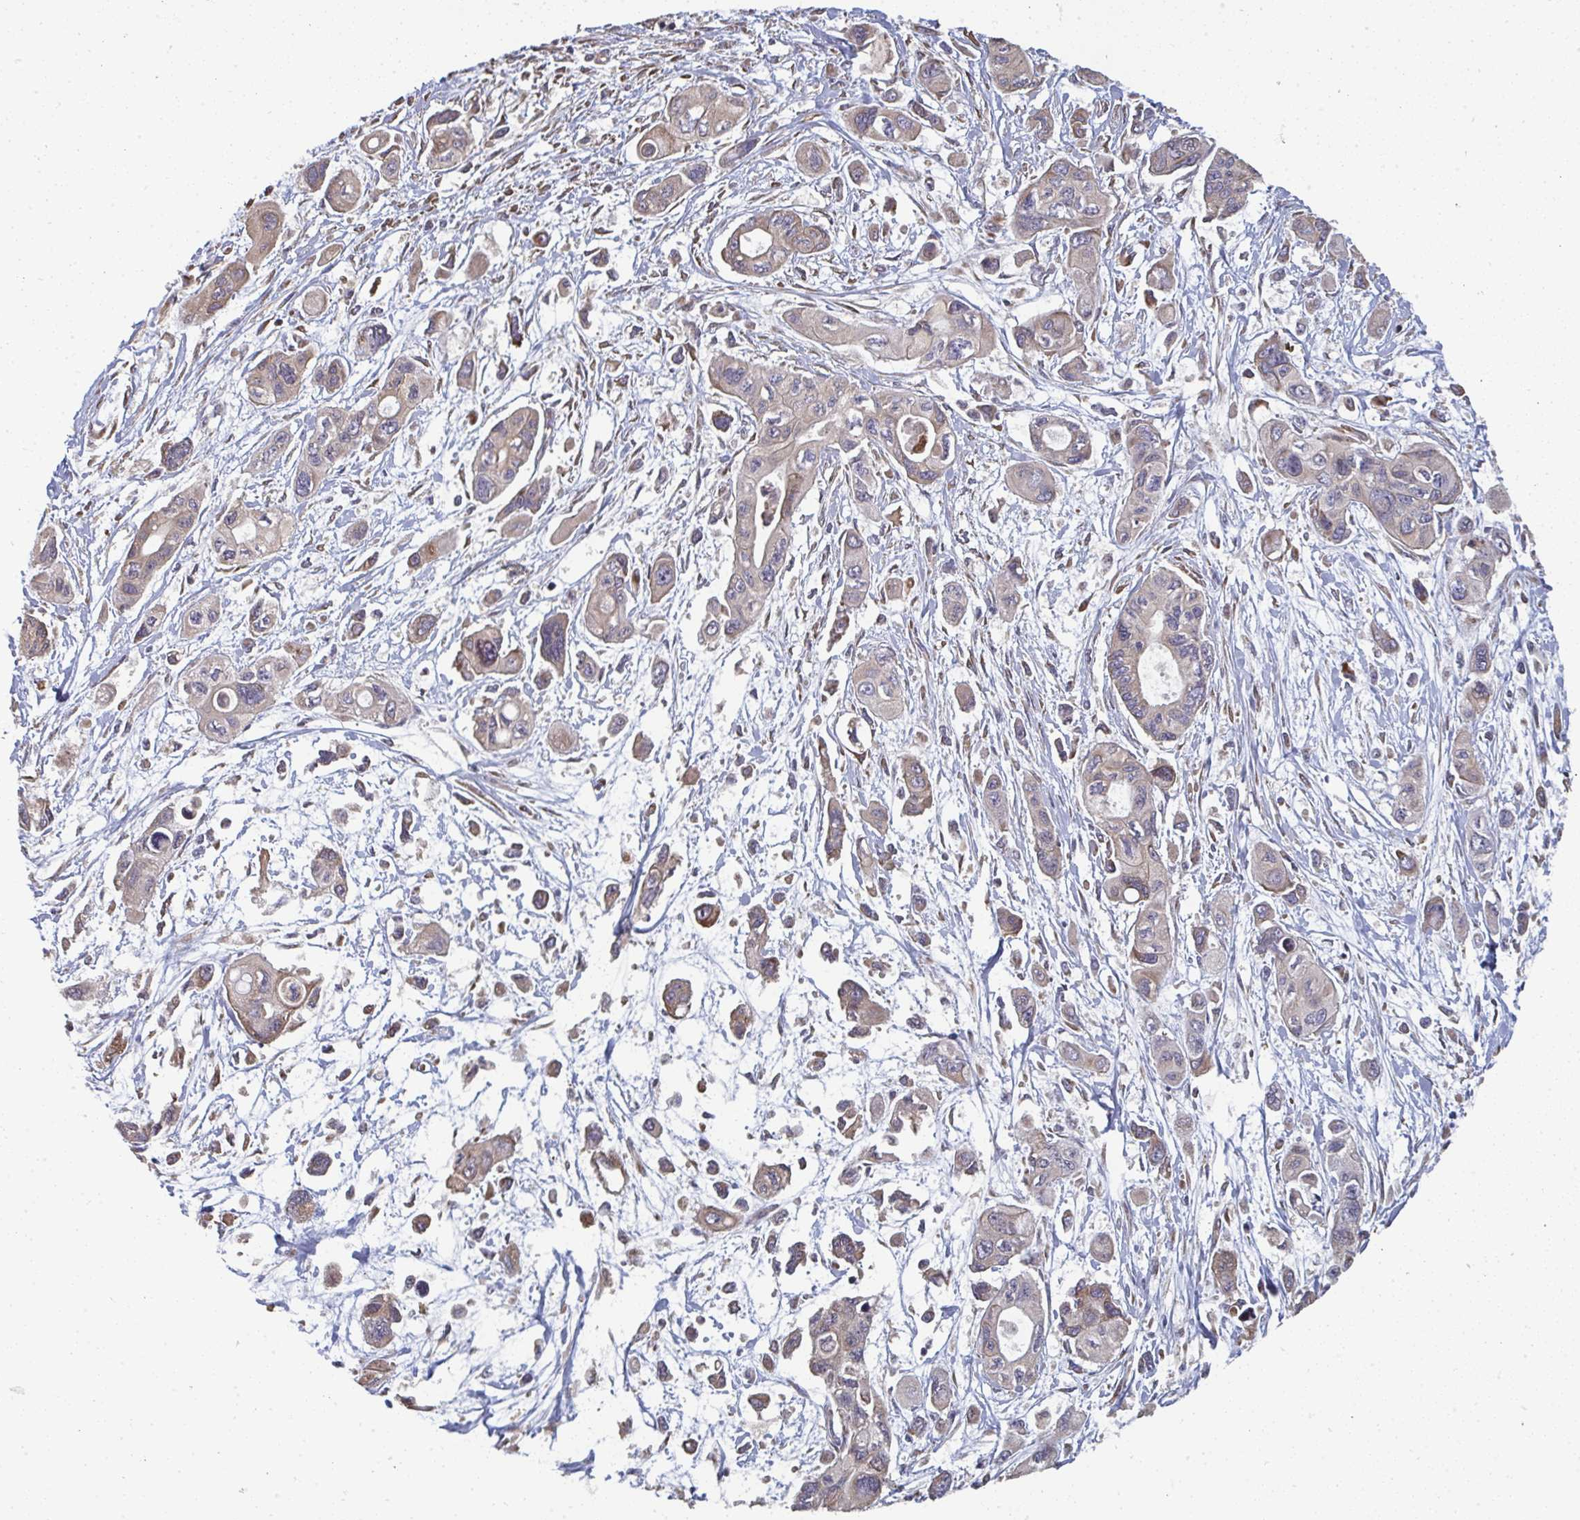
{"staining": {"intensity": "moderate", "quantity": "<25%", "location": "cytoplasmic/membranous"}, "tissue": "pancreatic cancer", "cell_type": "Tumor cells", "image_type": "cancer", "snomed": [{"axis": "morphology", "description": "Adenocarcinoma, NOS"}, {"axis": "topography", "description": "Pancreas"}], "caption": "Tumor cells display low levels of moderate cytoplasmic/membranous staining in approximately <25% of cells in human pancreatic cancer. (IHC, brightfield microscopy, high magnification).", "gene": "ZFYVE28", "patient": {"sex": "female", "age": 47}}